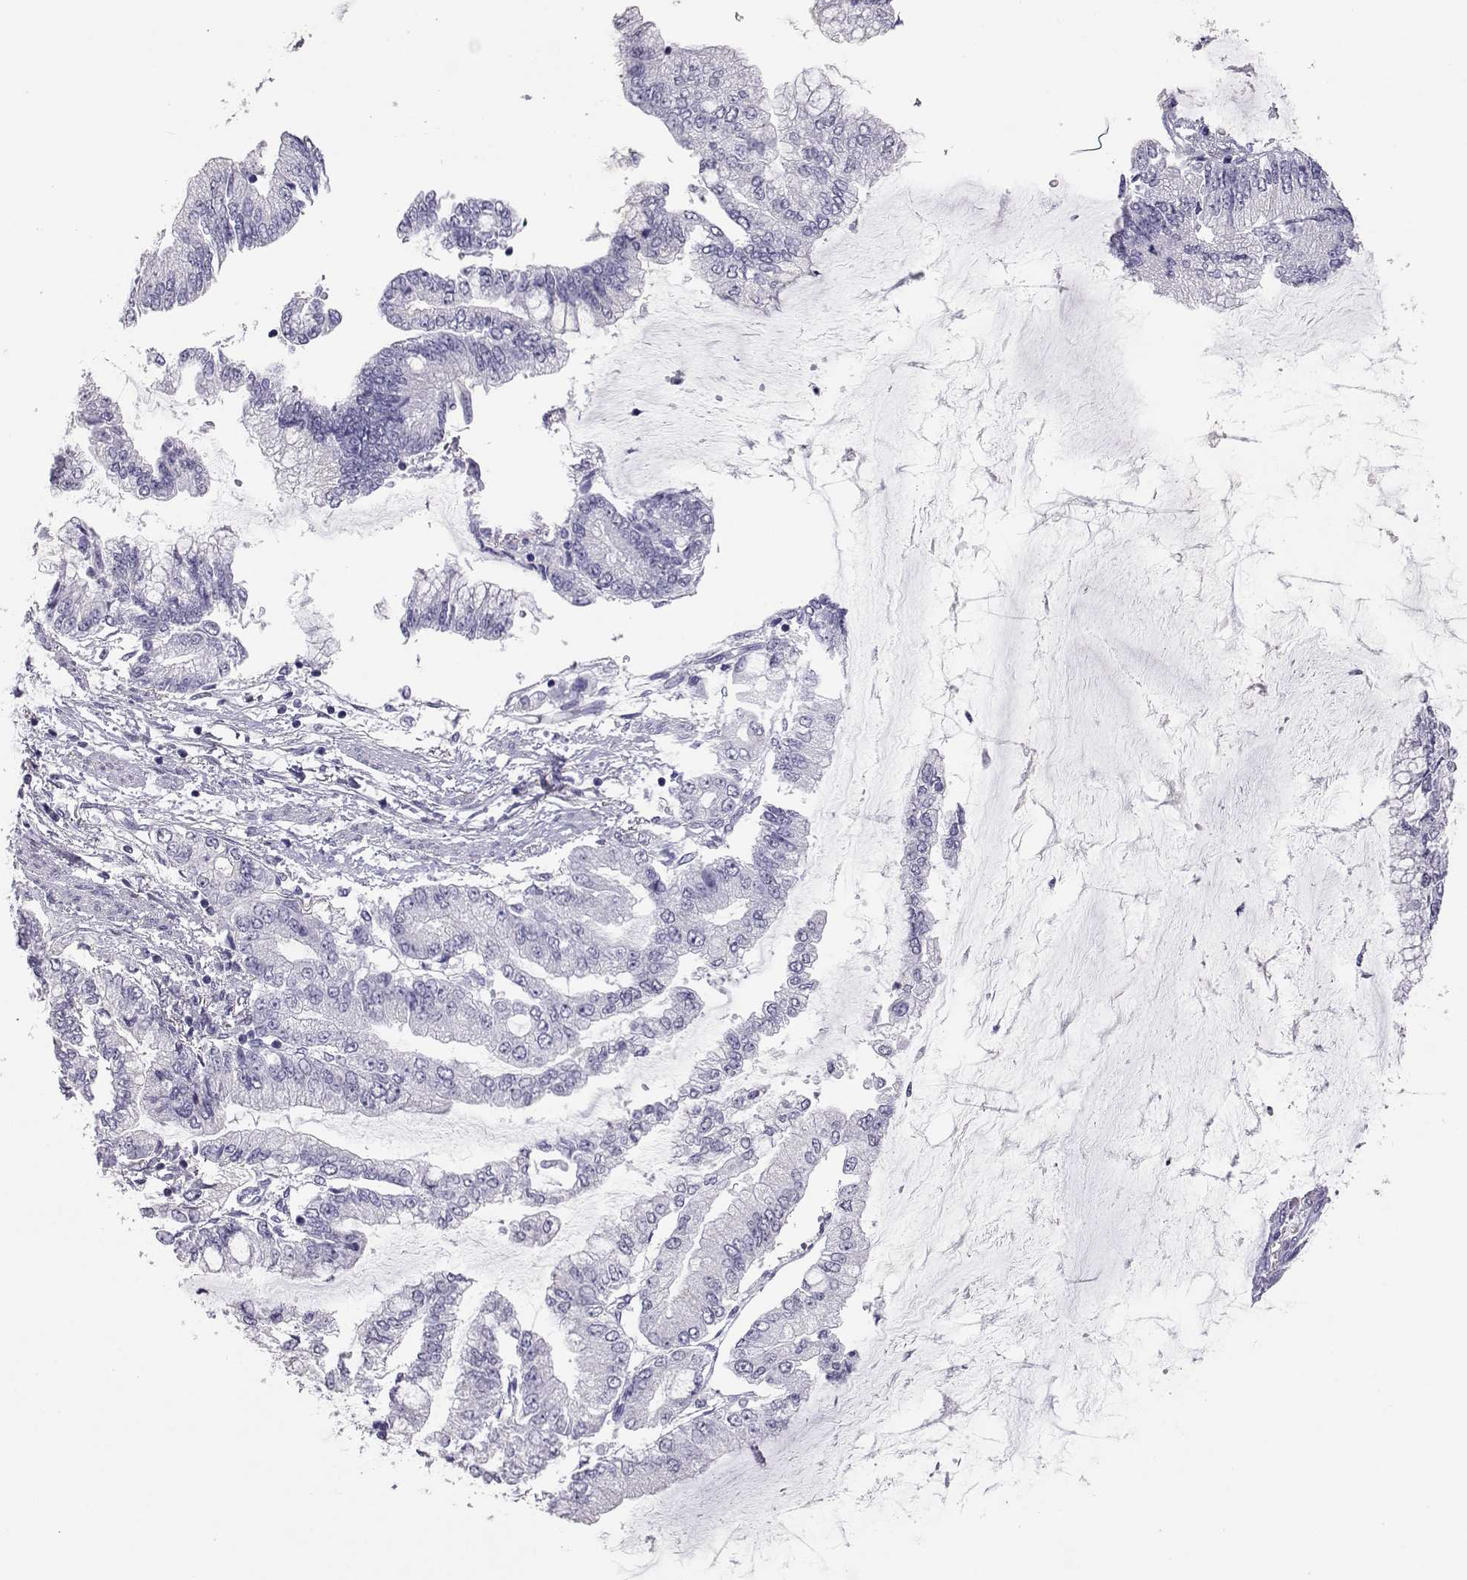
{"staining": {"intensity": "negative", "quantity": "none", "location": "none"}, "tissue": "stomach cancer", "cell_type": "Tumor cells", "image_type": "cancer", "snomed": [{"axis": "morphology", "description": "Adenocarcinoma, NOS"}, {"axis": "topography", "description": "Stomach, upper"}], "caption": "This image is of adenocarcinoma (stomach) stained with immunohistochemistry (IHC) to label a protein in brown with the nuclei are counter-stained blue. There is no staining in tumor cells. (DAB (3,3'-diaminobenzidine) immunohistochemistry (IHC) with hematoxylin counter stain).", "gene": "PMCH", "patient": {"sex": "female", "age": 74}}